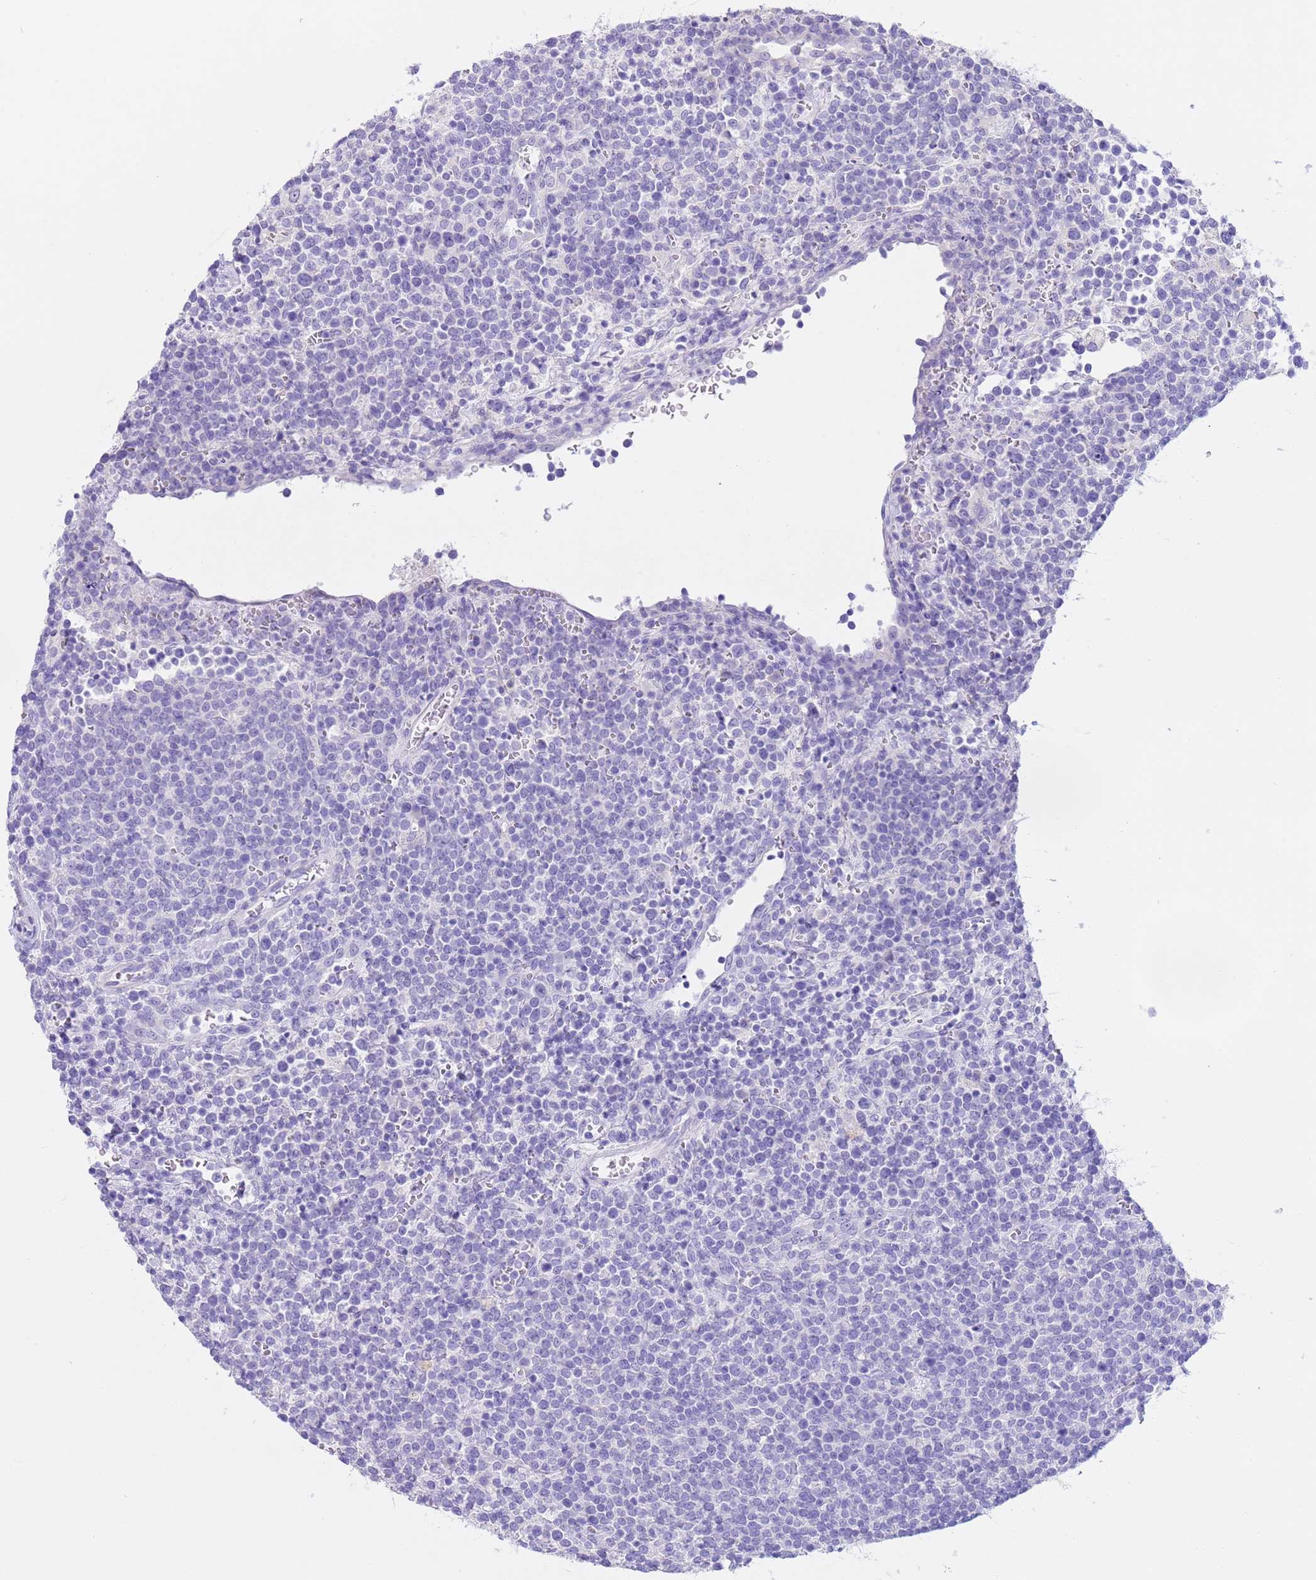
{"staining": {"intensity": "negative", "quantity": "none", "location": "none"}, "tissue": "lymphoma", "cell_type": "Tumor cells", "image_type": "cancer", "snomed": [{"axis": "morphology", "description": "Malignant lymphoma, non-Hodgkin's type, High grade"}, {"axis": "topography", "description": "Lymph node"}], "caption": "Immunohistochemistry micrograph of neoplastic tissue: lymphoma stained with DAB shows no significant protein staining in tumor cells.", "gene": "CPB1", "patient": {"sex": "male", "age": 61}}